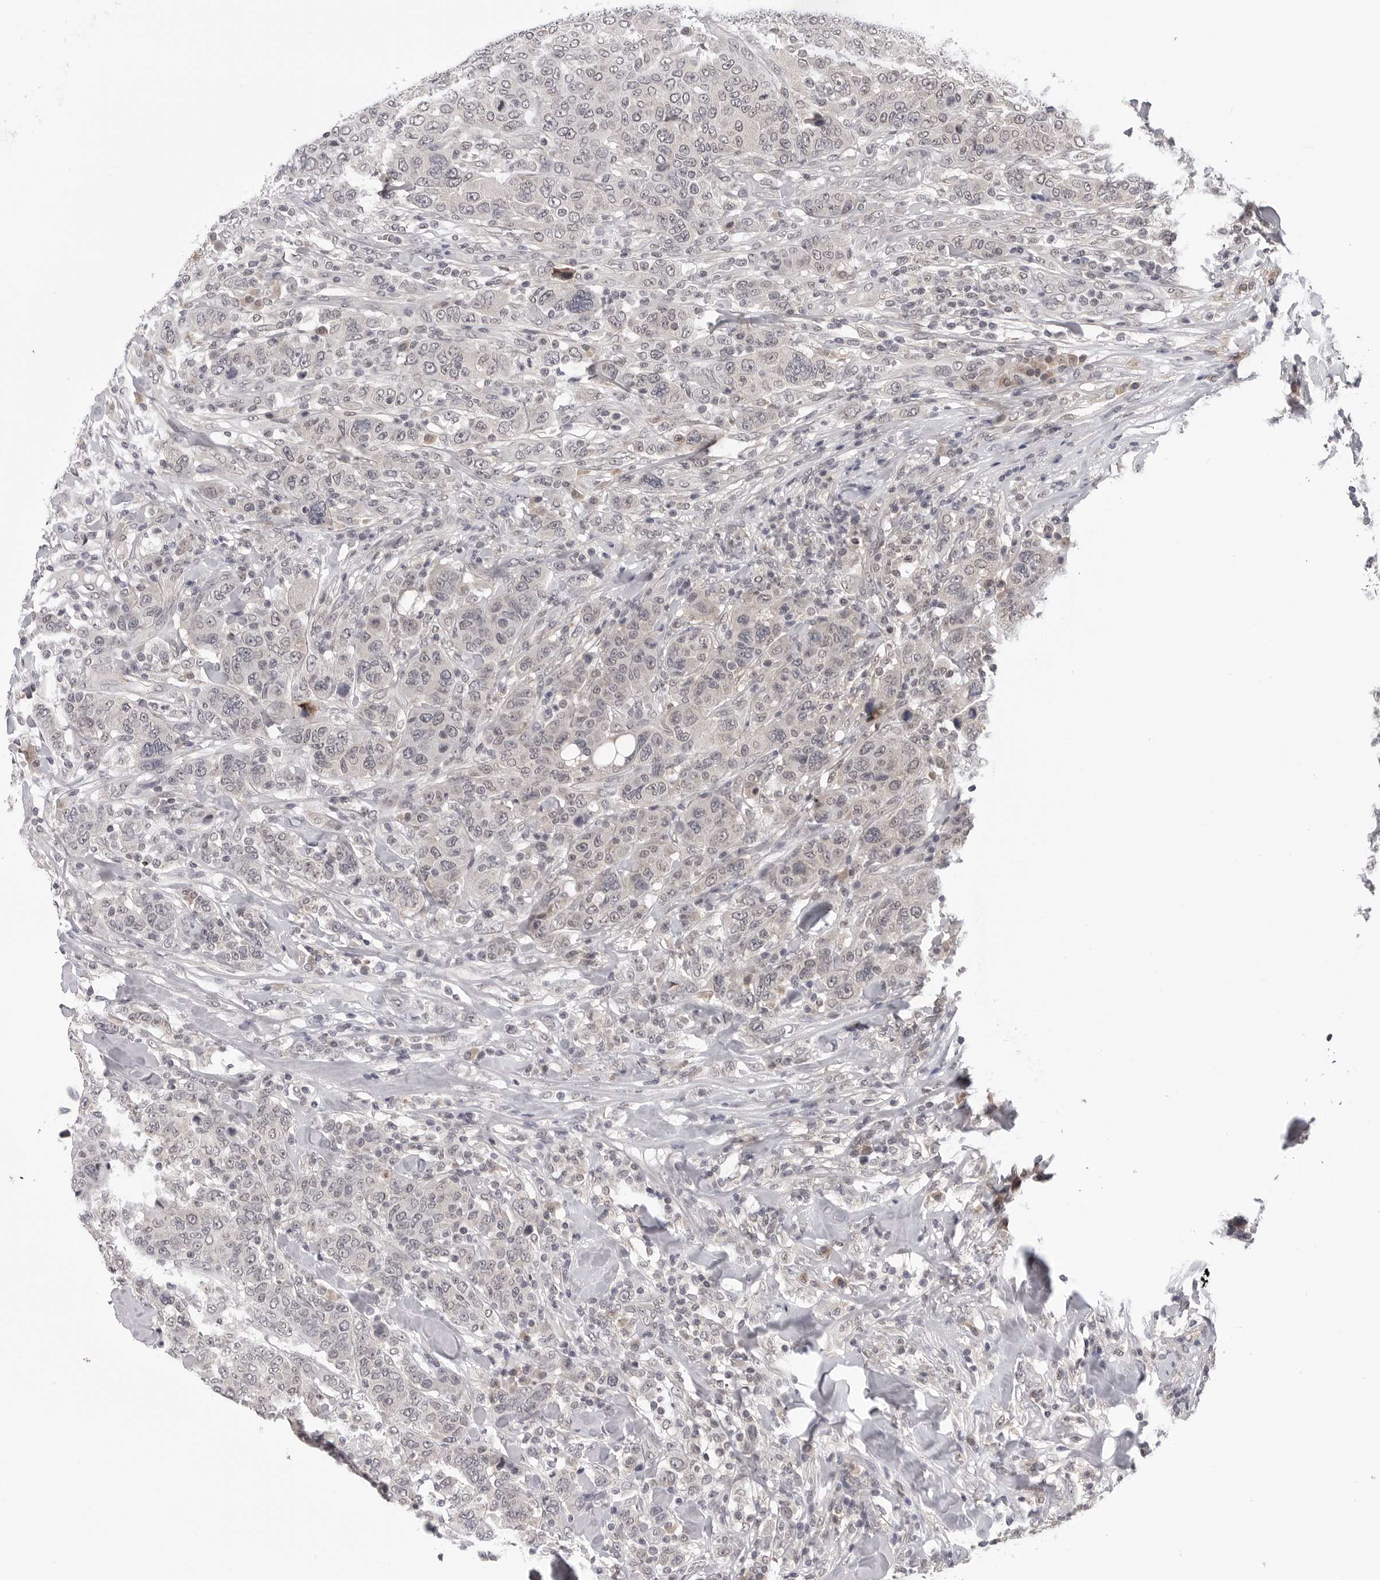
{"staining": {"intensity": "negative", "quantity": "none", "location": "none"}, "tissue": "breast cancer", "cell_type": "Tumor cells", "image_type": "cancer", "snomed": [{"axis": "morphology", "description": "Duct carcinoma"}, {"axis": "topography", "description": "Breast"}], "caption": "Breast infiltrating ductal carcinoma was stained to show a protein in brown. There is no significant staining in tumor cells.", "gene": "CDK20", "patient": {"sex": "female", "age": 37}}